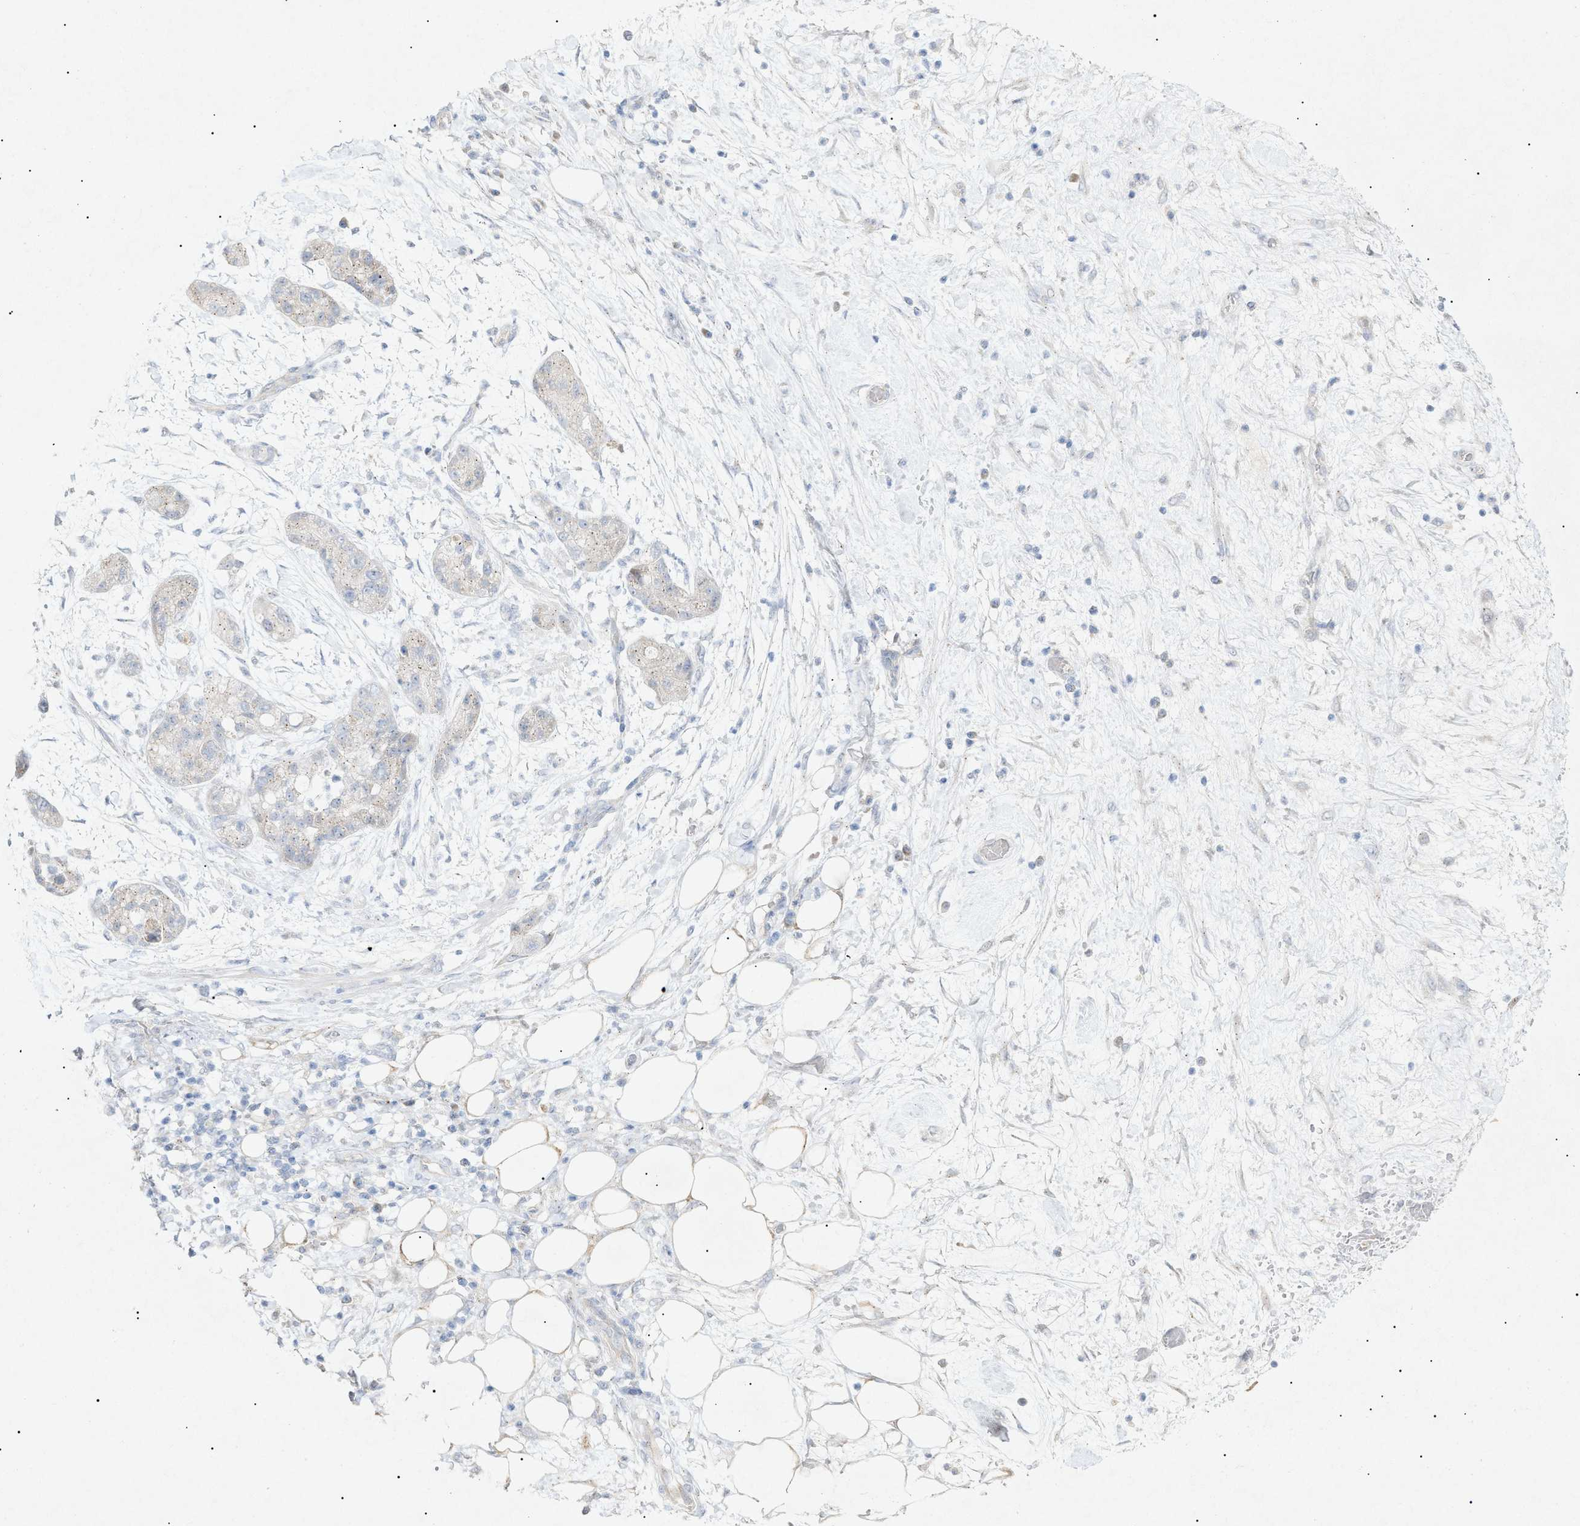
{"staining": {"intensity": "weak", "quantity": "25%-75%", "location": "cytoplasmic/membranous"}, "tissue": "pancreatic cancer", "cell_type": "Tumor cells", "image_type": "cancer", "snomed": [{"axis": "morphology", "description": "Adenocarcinoma, NOS"}, {"axis": "topography", "description": "Pancreas"}], "caption": "Weak cytoplasmic/membranous expression for a protein is appreciated in approximately 25%-75% of tumor cells of pancreatic cancer (adenocarcinoma) using IHC.", "gene": "SLC25A31", "patient": {"sex": "female", "age": 78}}